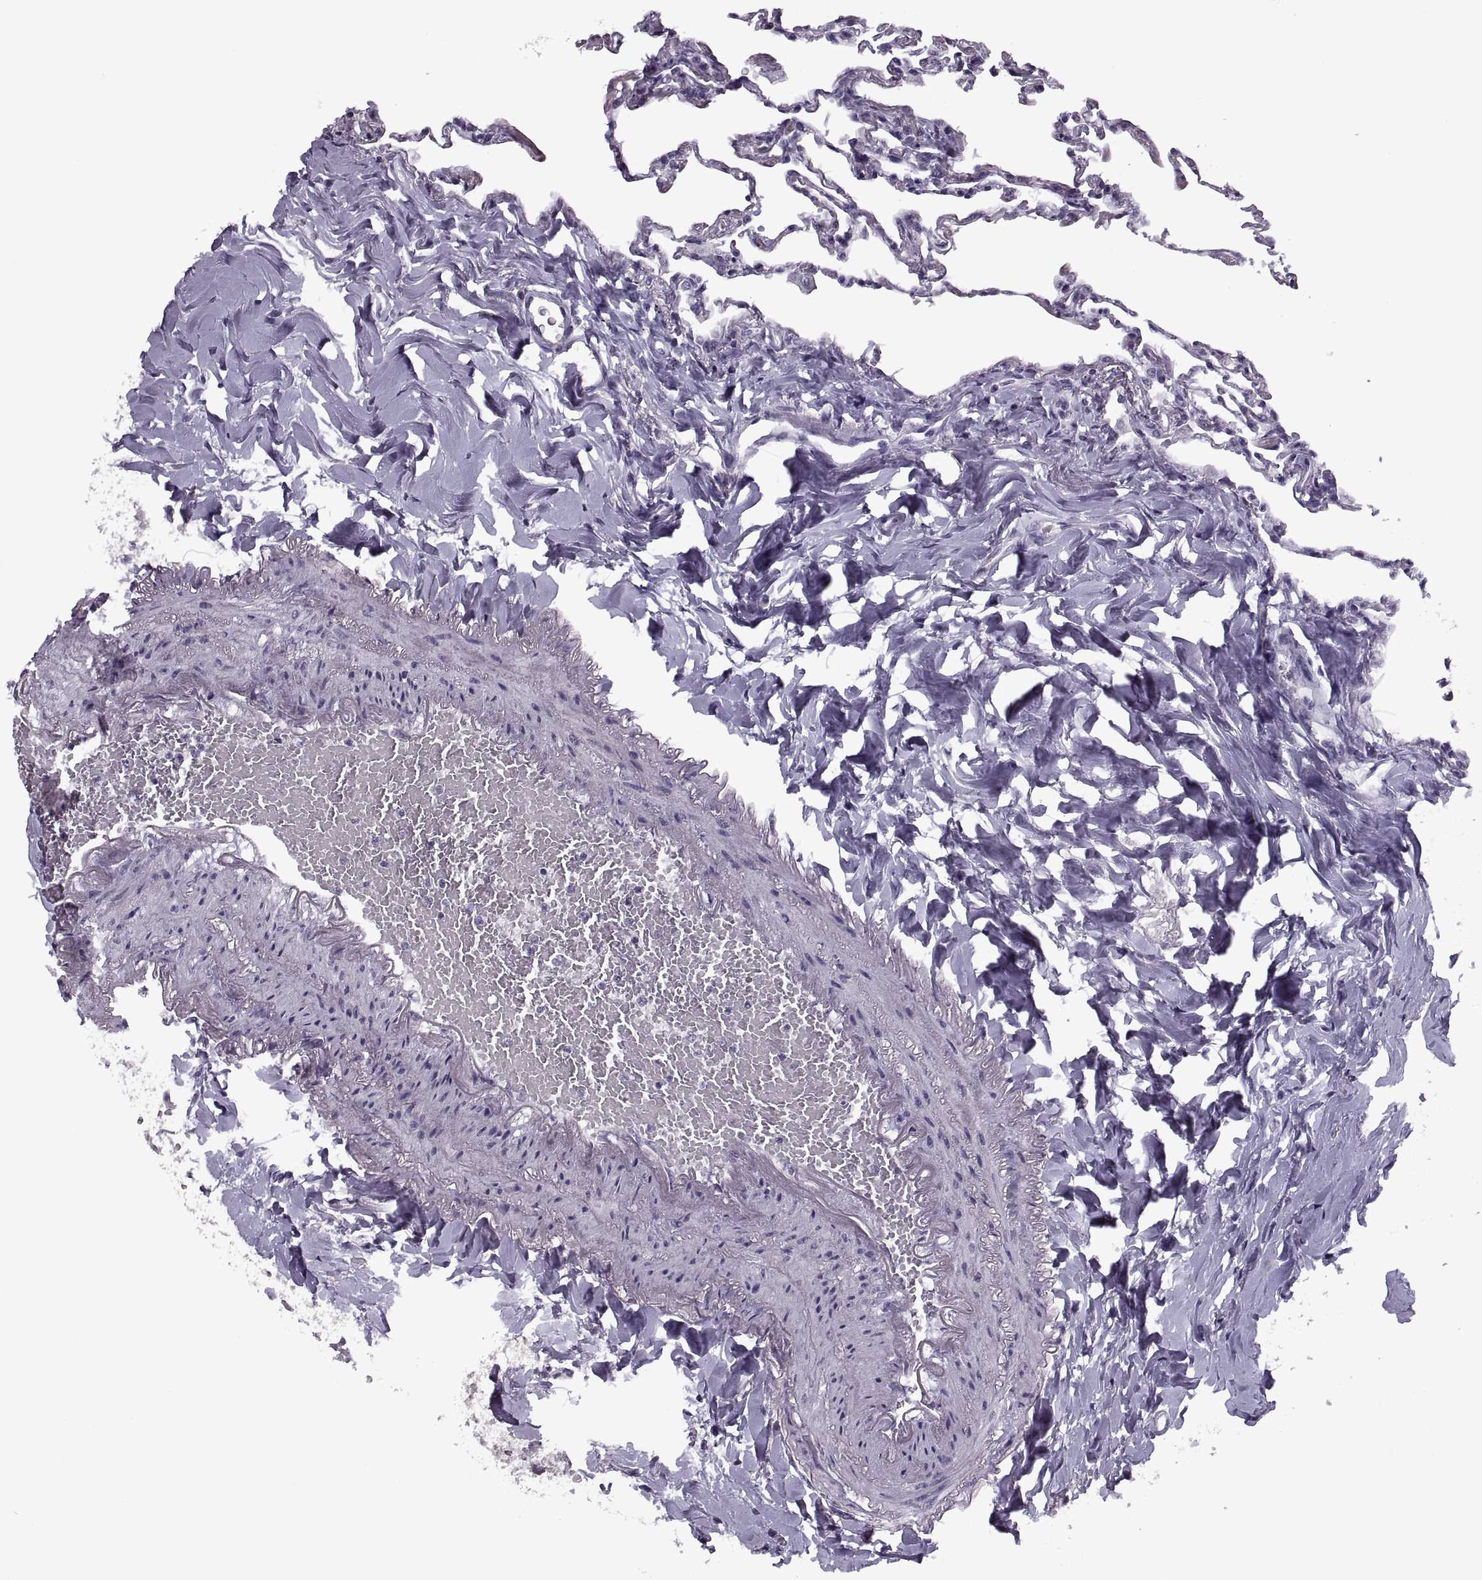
{"staining": {"intensity": "negative", "quantity": "none", "location": "none"}, "tissue": "lung", "cell_type": "Alveolar cells", "image_type": "normal", "snomed": [{"axis": "morphology", "description": "Normal tissue, NOS"}, {"axis": "topography", "description": "Lung"}], "caption": "Immunohistochemistry image of unremarkable lung: lung stained with DAB reveals no significant protein expression in alveolar cells.", "gene": "PAGE2B", "patient": {"sex": "female", "age": 57}}